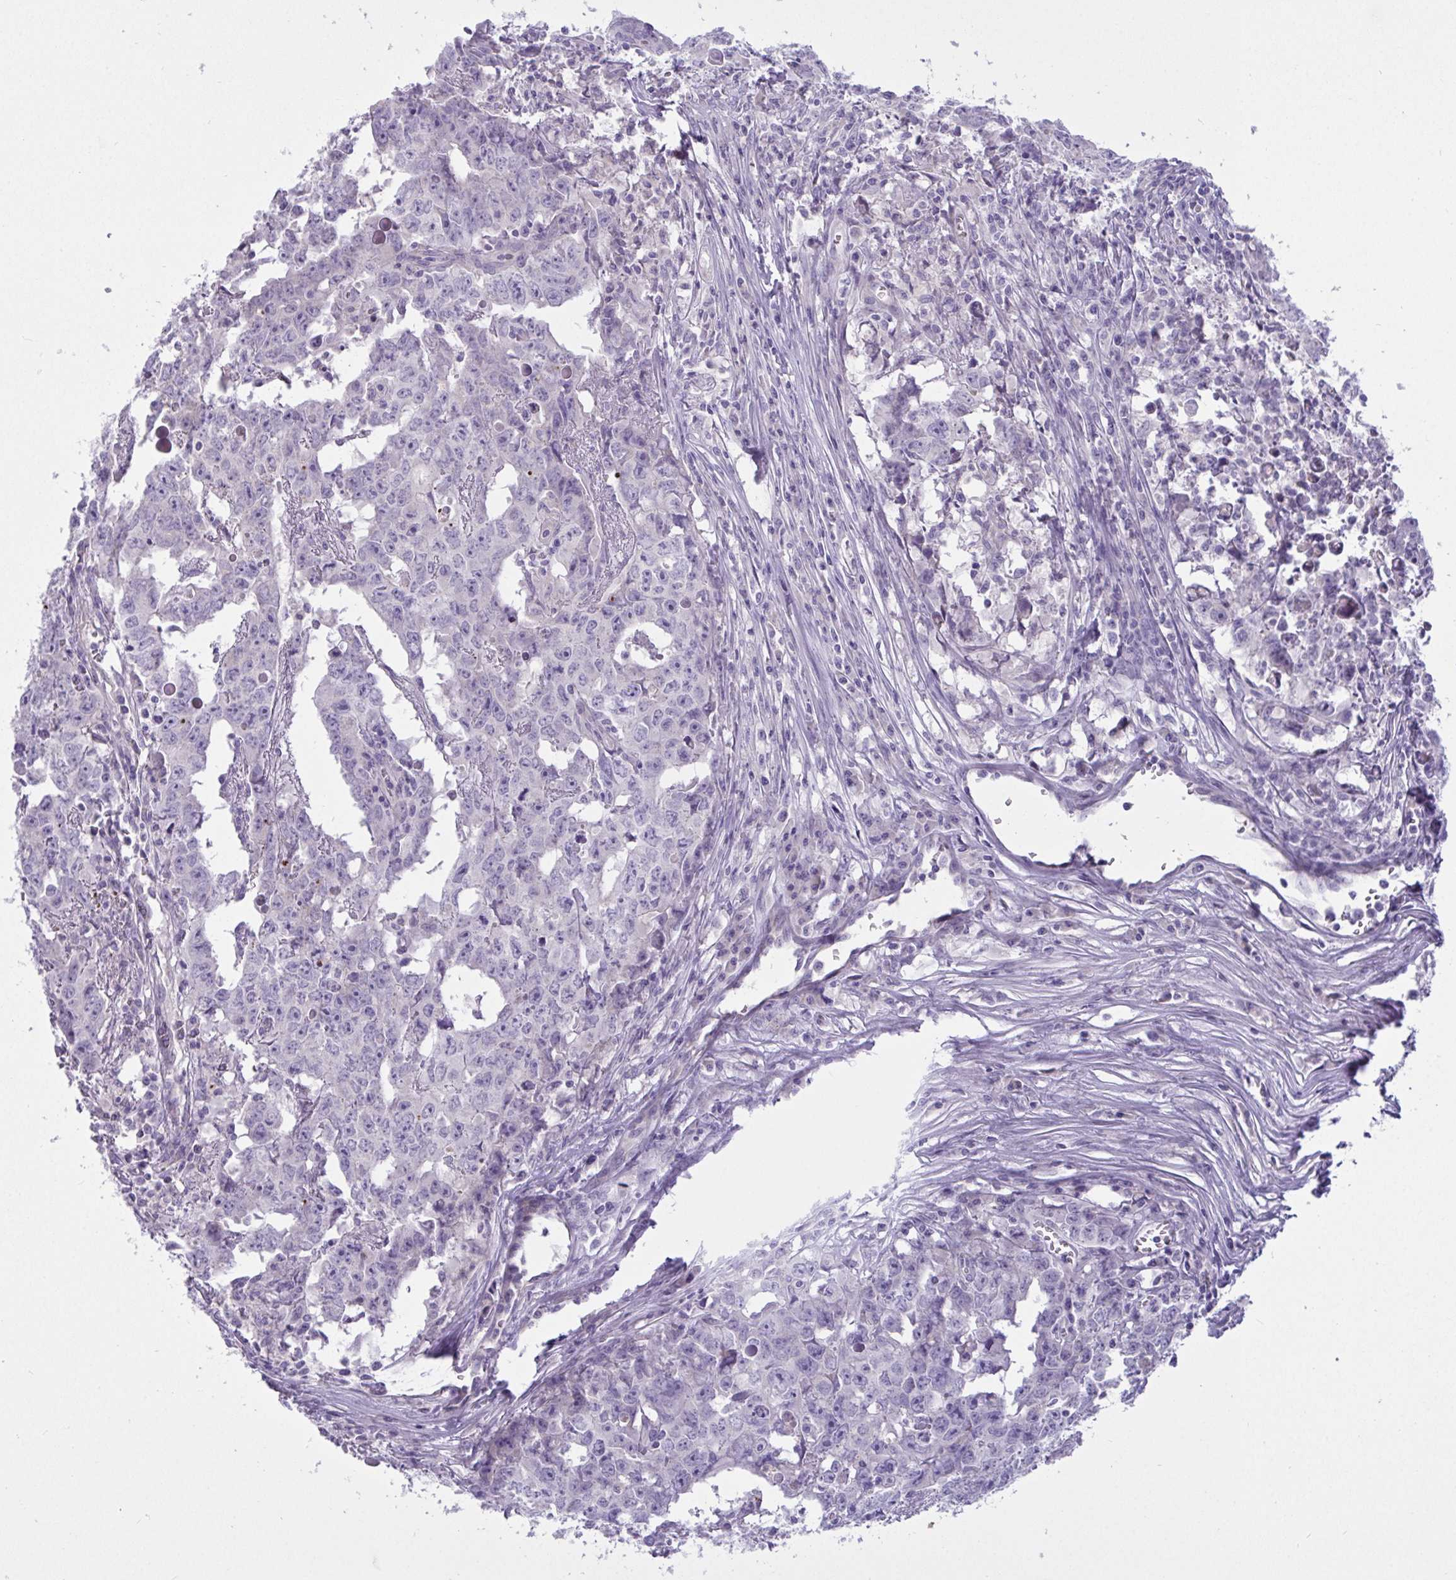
{"staining": {"intensity": "negative", "quantity": "none", "location": "none"}, "tissue": "testis cancer", "cell_type": "Tumor cells", "image_type": "cancer", "snomed": [{"axis": "morphology", "description": "Carcinoma, Embryonal, NOS"}, {"axis": "topography", "description": "Testis"}], "caption": "An IHC photomicrograph of testis cancer (embryonal carcinoma) is shown. There is no staining in tumor cells of testis cancer (embryonal carcinoma). Brightfield microscopy of IHC stained with DAB (brown) and hematoxylin (blue), captured at high magnification.", "gene": "C4orf33", "patient": {"sex": "male", "age": 22}}